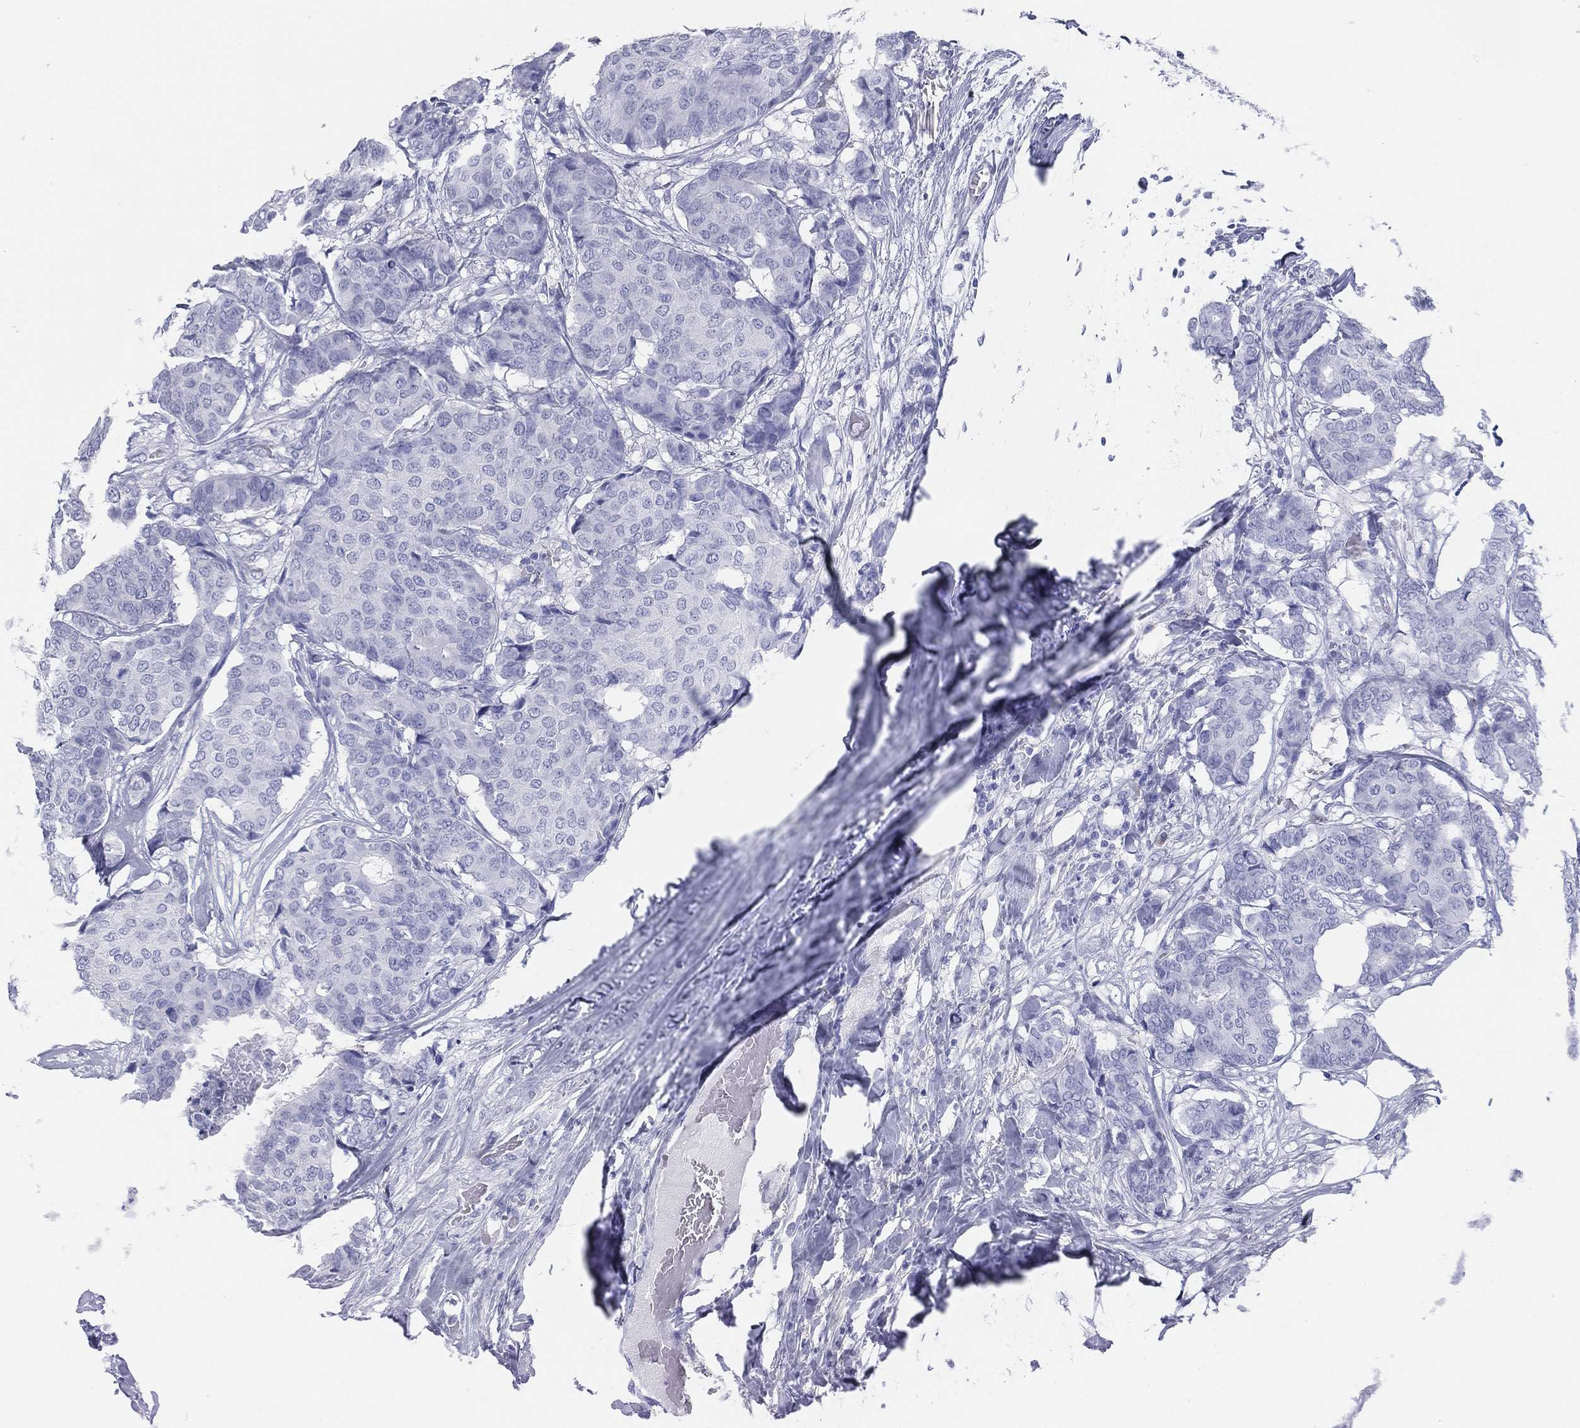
{"staining": {"intensity": "negative", "quantity": "none", "location": "none"}, "tissue": "breast cancer", "cell_type": "Tumor cells", "image_type": "cancer", "snomed": [{"axis": "morphology", "description": "Duct carcinoma"}, {"axis": "topography", "description": "Breast"}], "caption": "Tumor cells show no significant protein positivity in breast cancer.", "gene": "CD79A", "patient": {"sex": "female", "age": 75}}